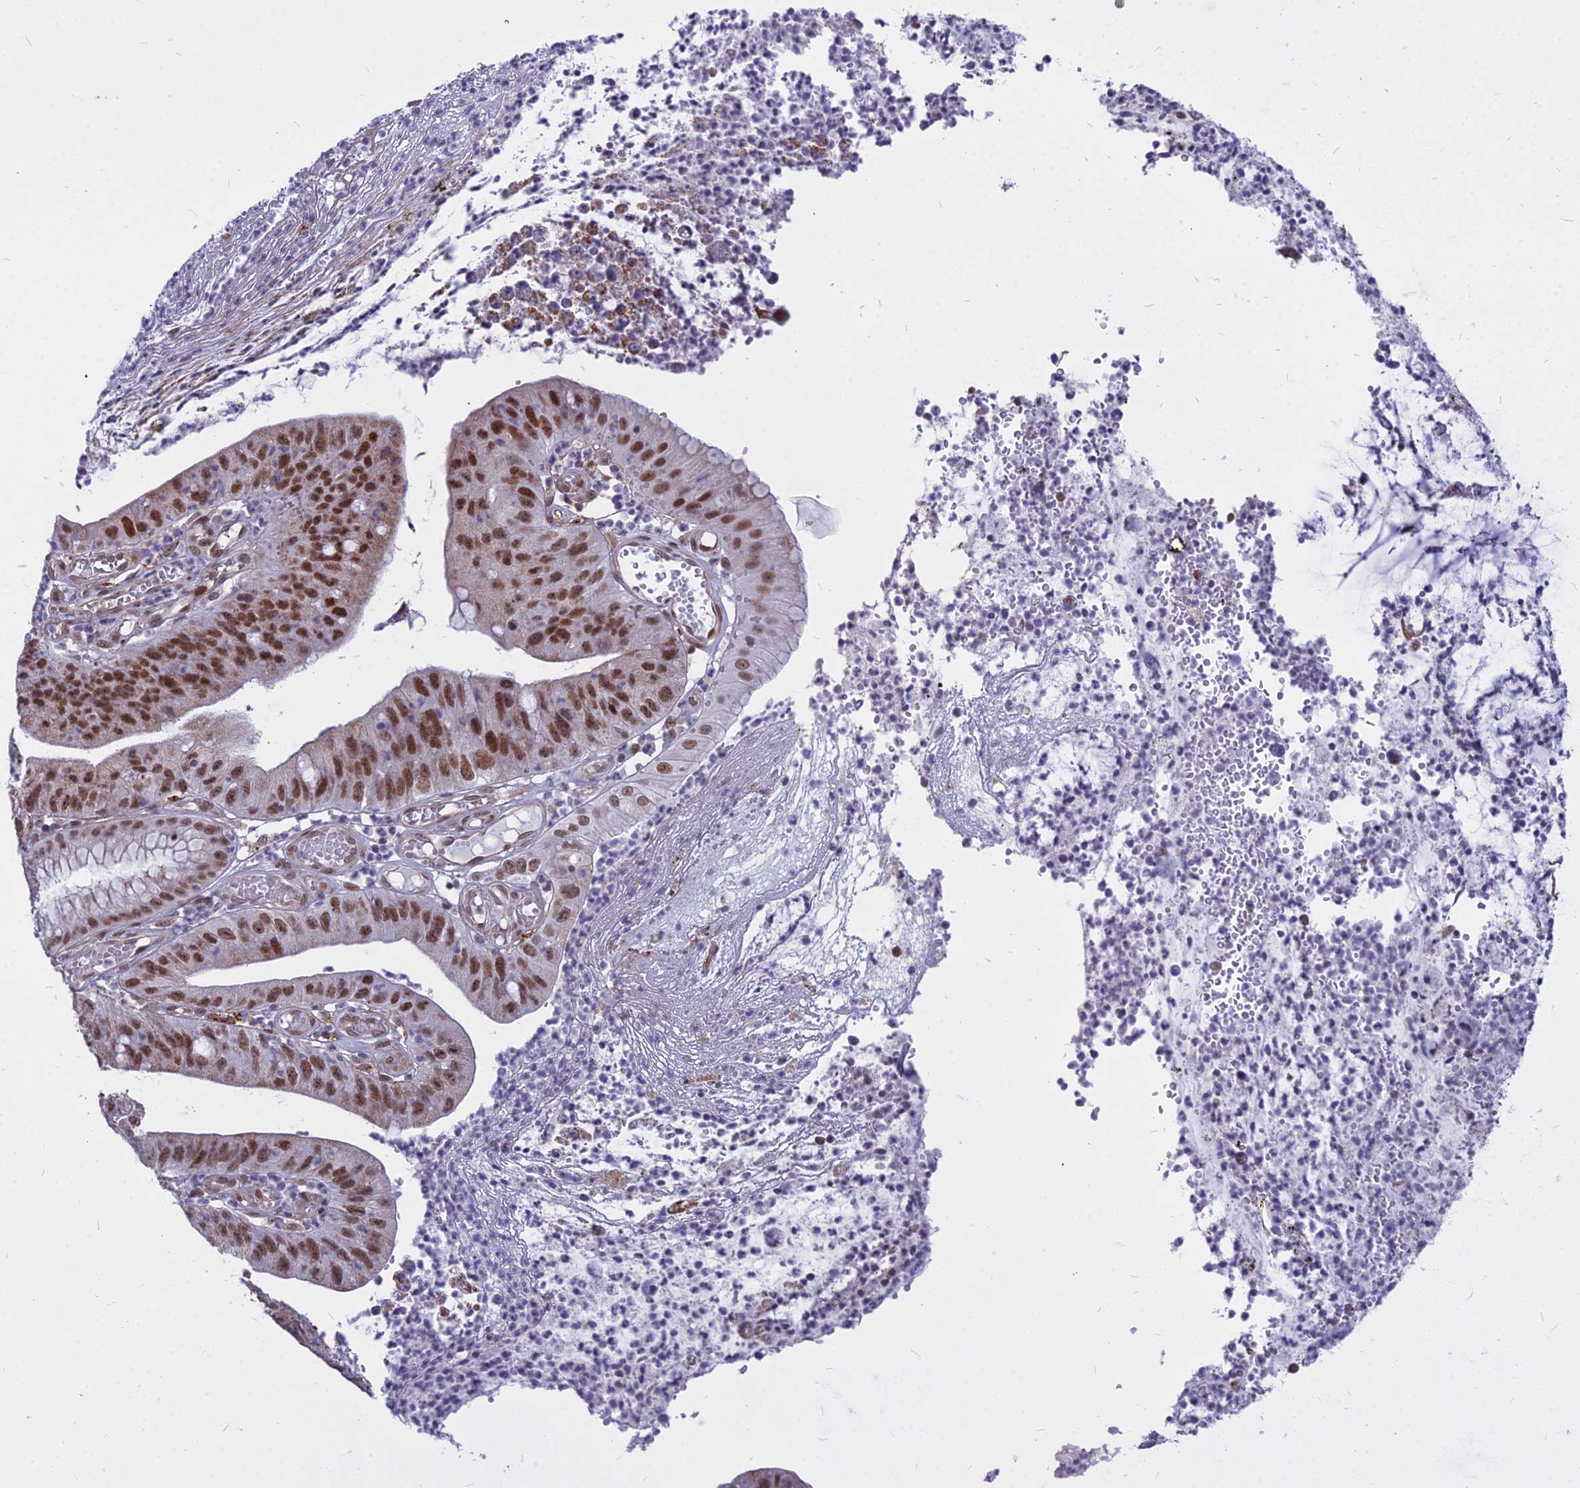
{"staining": {"intensity": "strong", "quantity": ">75%", "location": "cytoplasmic/membranous,nuclear"}, "tissue": "stomach cancer", "cell_type": "Tumor cells", "image_type": "cancer", "snomed": [{"axis": "morphology", "description": "Adenocarcinoma, NOS"}, {"axis": "topography", "description": "Stomach"}], "caption": "Immunohistochemical staining of human stomach cancer exhibits strong cytoplasmic/membranous and nuclear protein expression in about >75% of tumor cells.", "gene": "ALG10", "patient": {"sex": "male", "age": 59}}